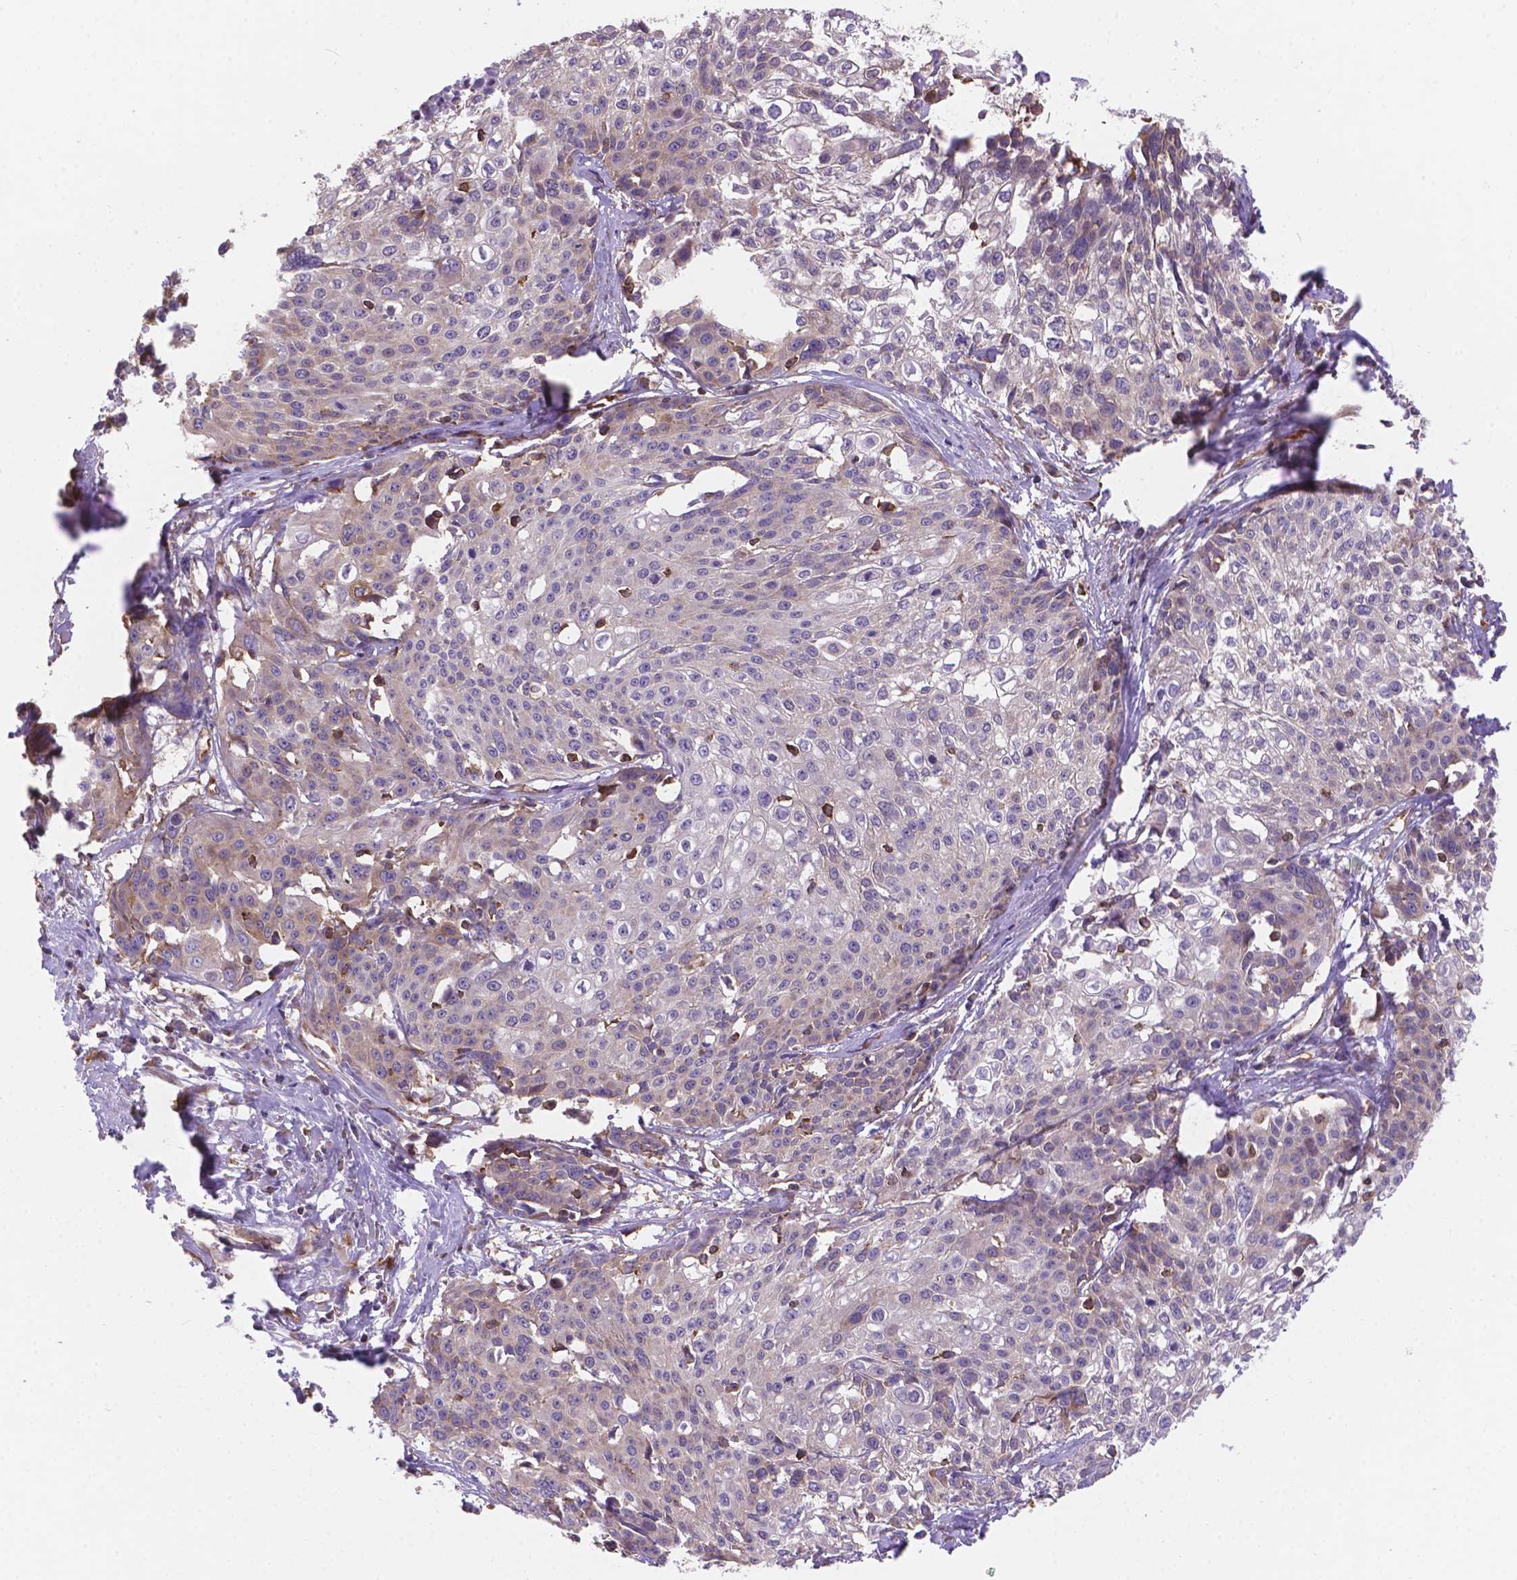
{"staining": {"intensity": "weak", "quantity": "<25%", "location": "cytoplasmic/membranous"}, "tissue": "cervical cancer", "cell_type": "Tumor cells", "image_type": "cancer", "snomed": [{"axis": "morphology", "description": "Squamous cell carcinoma, NOS"}, {"axis": "topography", "description": "Cervix"}], "caption": "Immunohistochemistry micrograph of neoplastic tissue: cervical cancer (squamous cell carcinoma) stained with DAB (3,3'-diaminobenzidine) reveals no significant protein positivity in tumor cells. (Stains: DAB (3,3'-diaminobenzidine) immunohistochemistry (IHC) with hematoxylin counter stain, Microscopy: brightfield microscopy at high magnification).", "gene": "DMWD", "patient": {"sex": "female", "age": 39}}